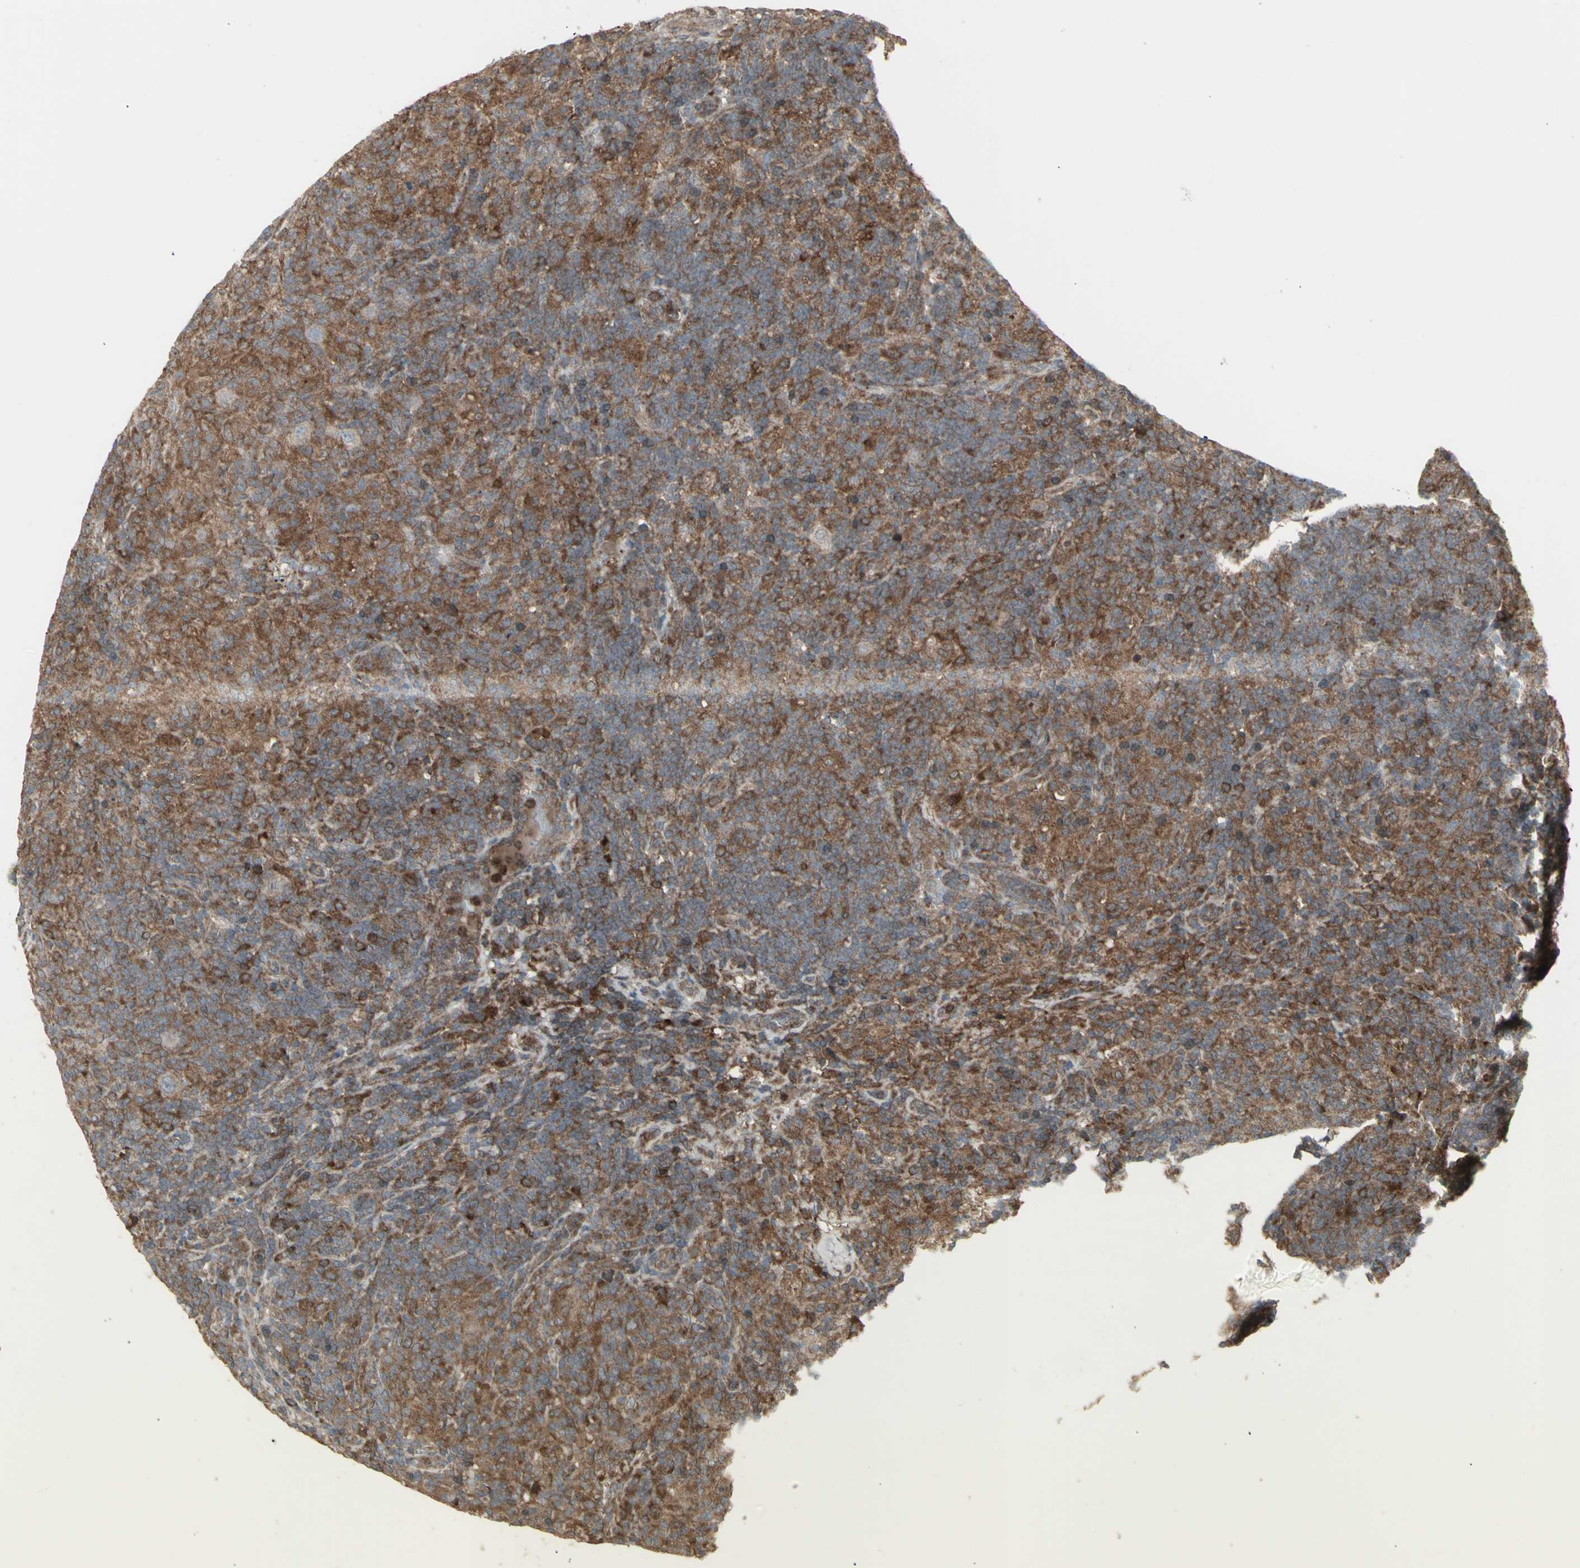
{"staining": {"intensity": "strong", "quantity": ">75%", "location": "cytoplasmic/membranous"}, "tissue": "lymphoma", "cell_type": "Tumor cells", "image_type": "cancer", "snomed": [{"axis": "morphology", "description": "Hodgkin's disease, NOS"}, {"axis": "topography", "description": "Lymph node"}], "caption": "About >75% of tumor cells in lymphoma display strong cytoplasmic/membranous protein positivity as visualized by brown immunohistochemical staining.", "gene": "RNASEL", "patient": {"sex": "male", "age": 70}}